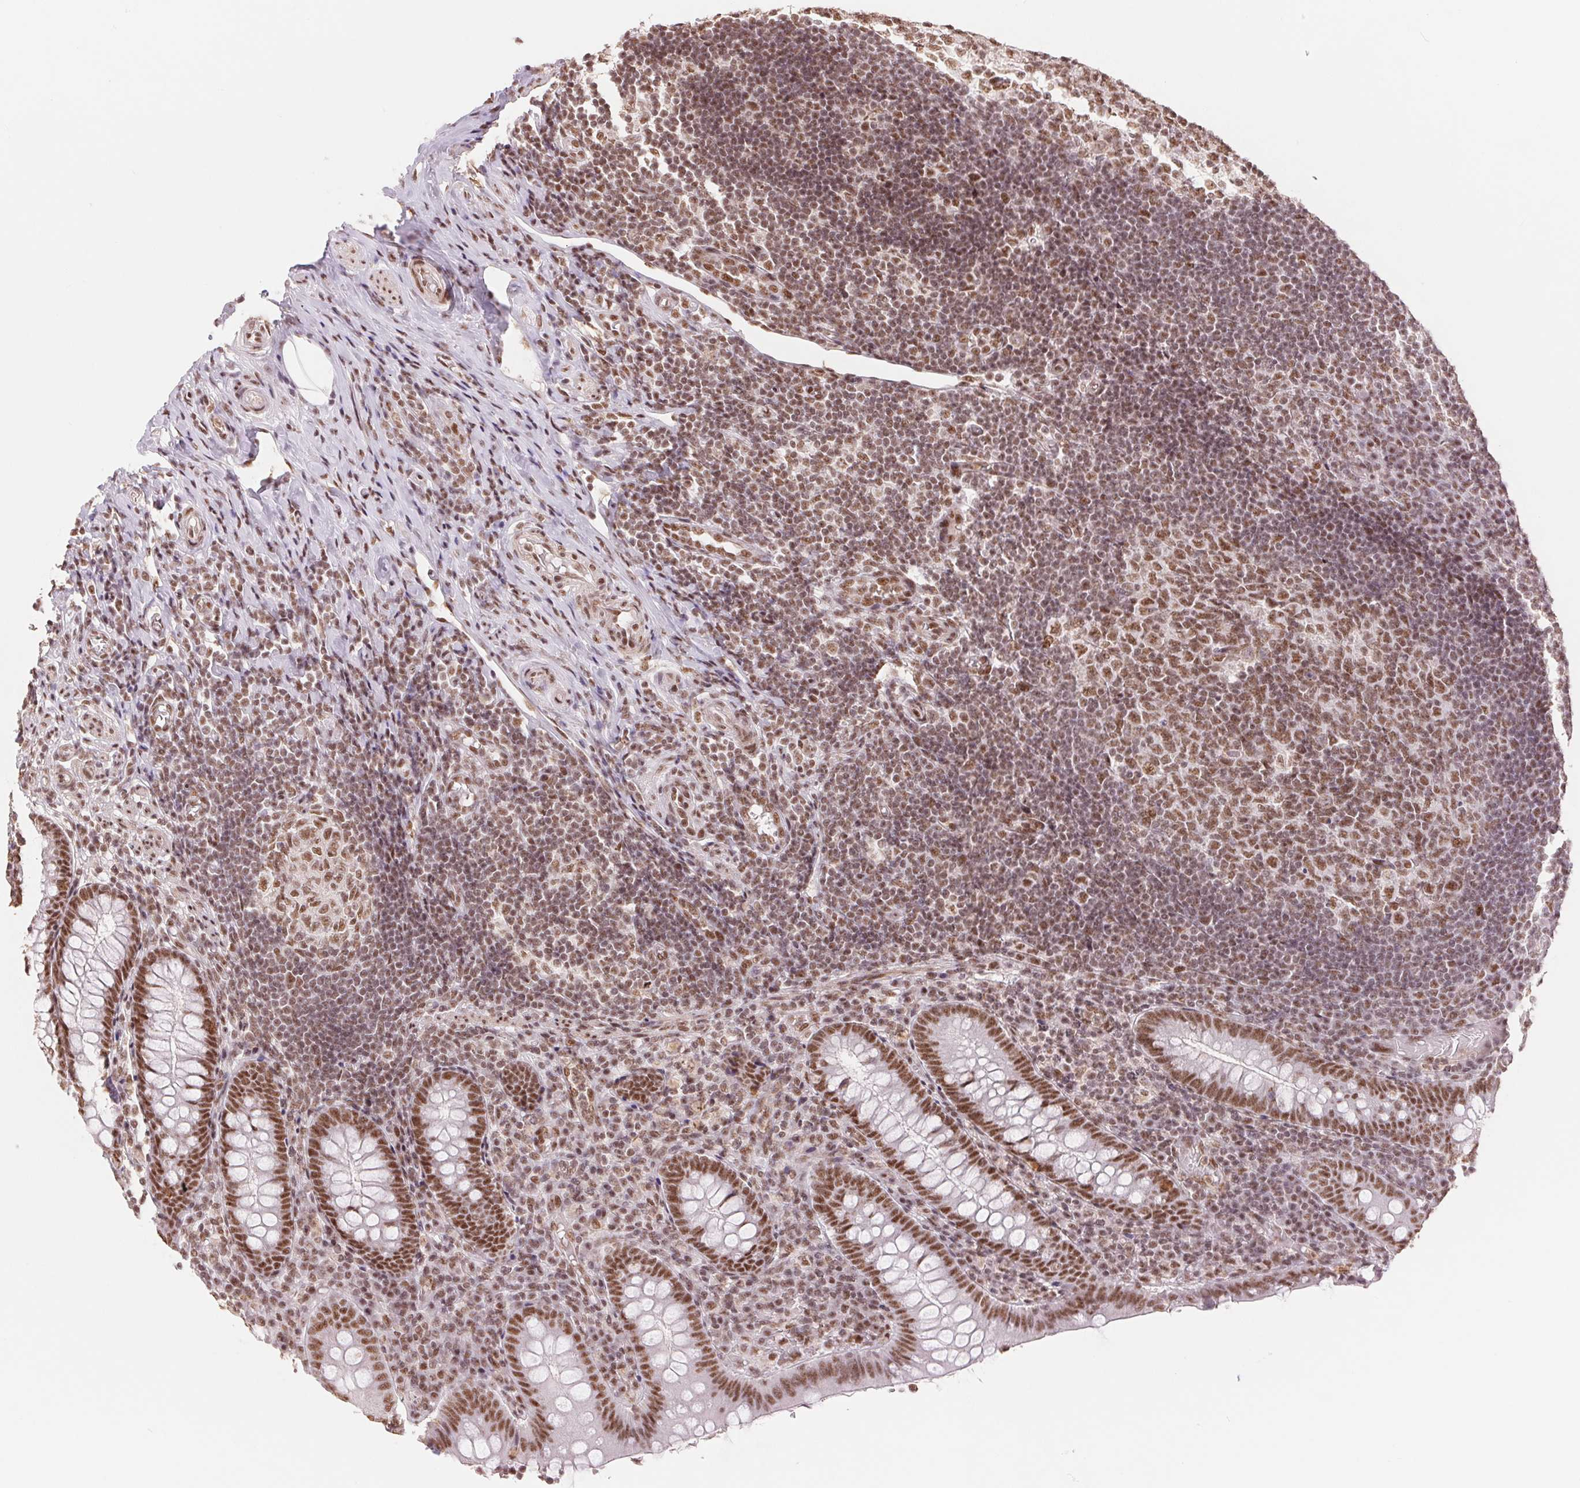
{"staining": {"intensity": "moderate", "quantity": ">75%", "location": "nuclear"}, "tissue": "appendix", "cell_type": "Glandular cells", "image_type": "normal", "snomed": [{"axis": "morphology", "description": "Normal tissue, NOS"}, {"axis": "topography", "description": "Appendix"}], "caption": "Glandular cells demonstrate medium levels of moderate nuclear expression in about >75% of cells in unremarkable human appendix.", "gene": "SREK1", "patient": {"sex": "male", "age": 18}}